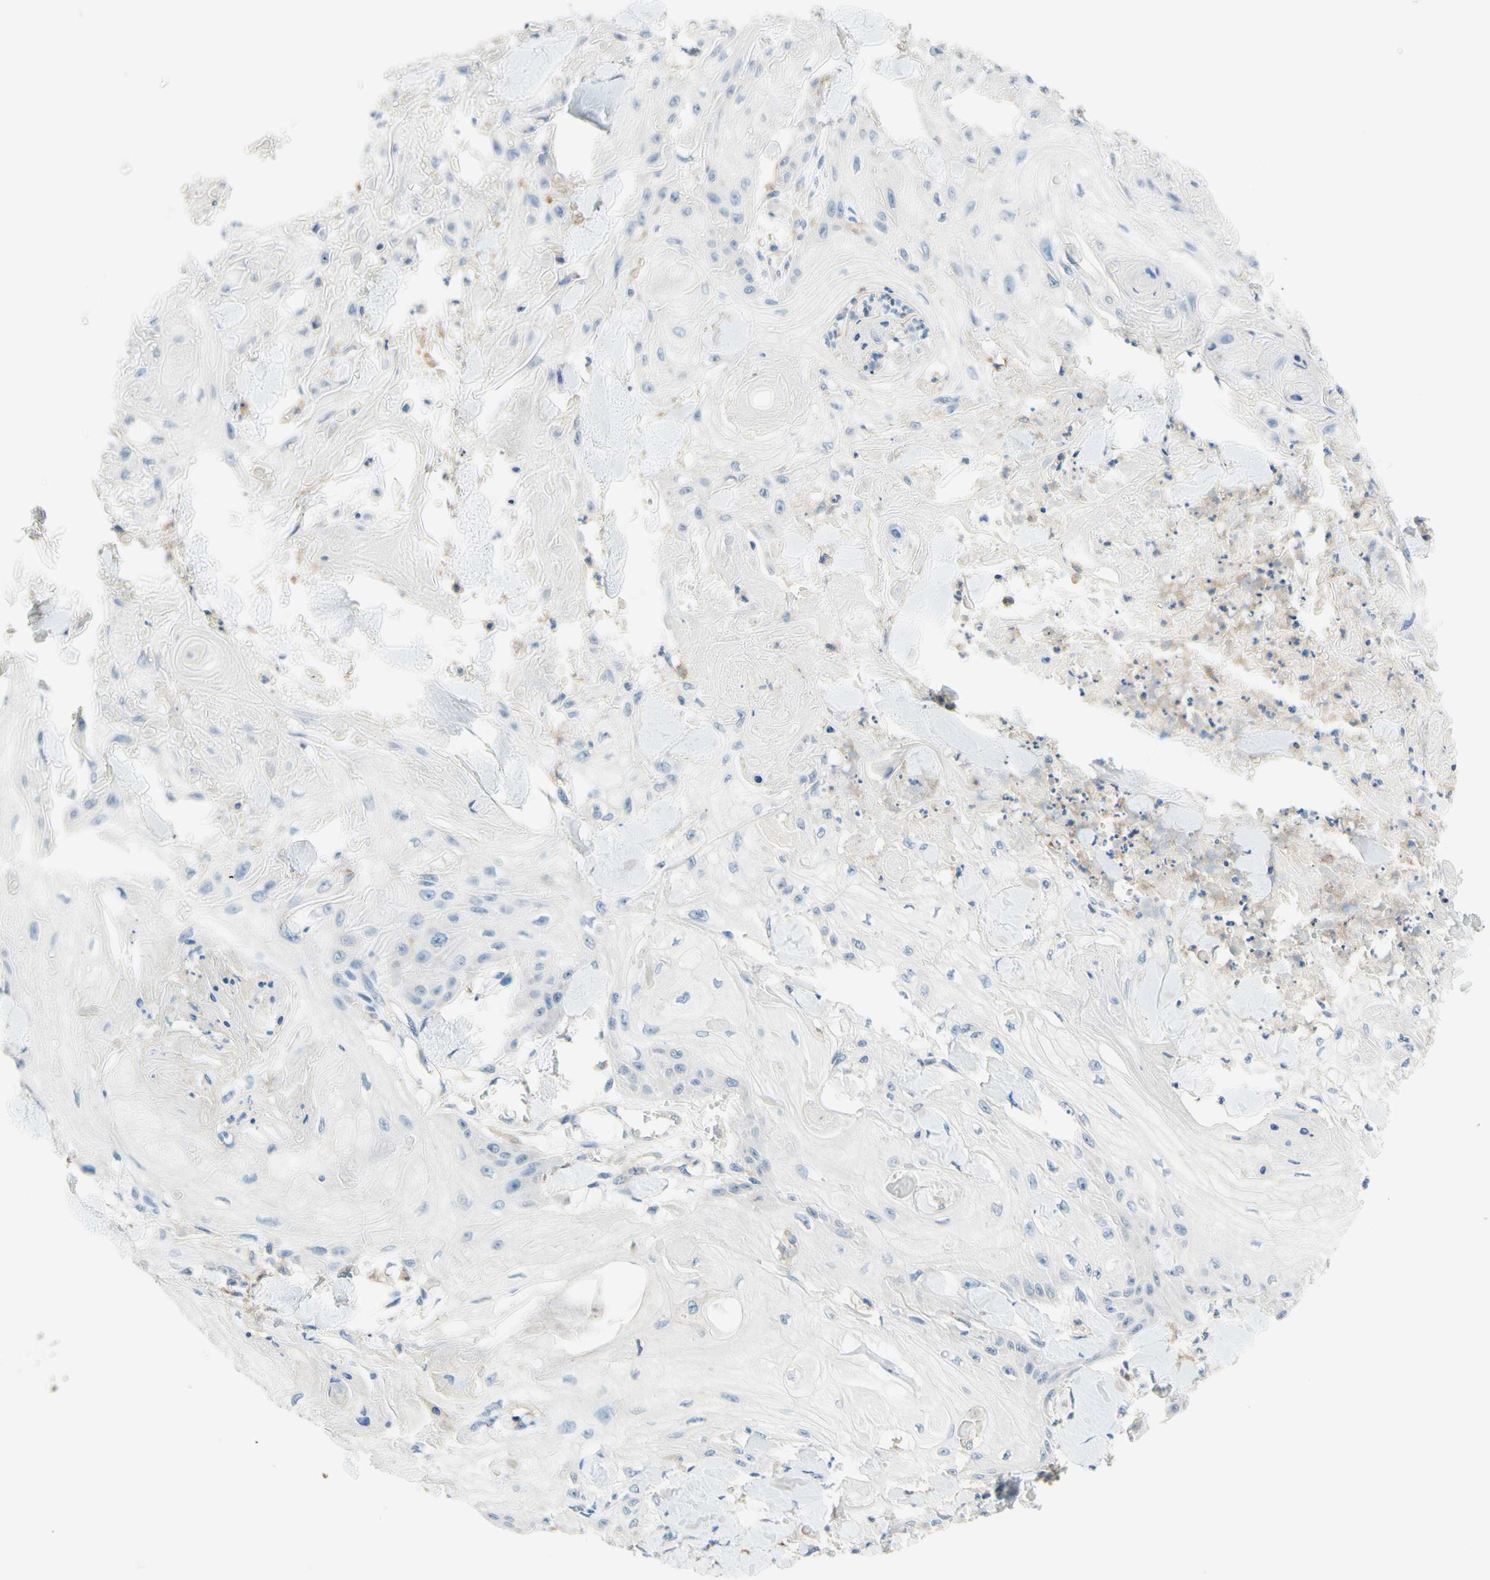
{"staining": {"intensity": "negative", "quantity": "none", "location": "none"}, "tissue": "skin cancer", "cell_type": "Tumor cells", "image_type": "cancer", "snomed": [{"axis": "morphology", "description": "Squamous cell carcinoma, NOS"}, {"axis": "topography", "description": "Skin"}], "caption": "This is an IHC photomicrograph of skin cancer (squamous cell carcinoma). There is no expression in tumor cells.", "gene": "SIGLEC9", "patient": {"sex": "male", "age": 74}}